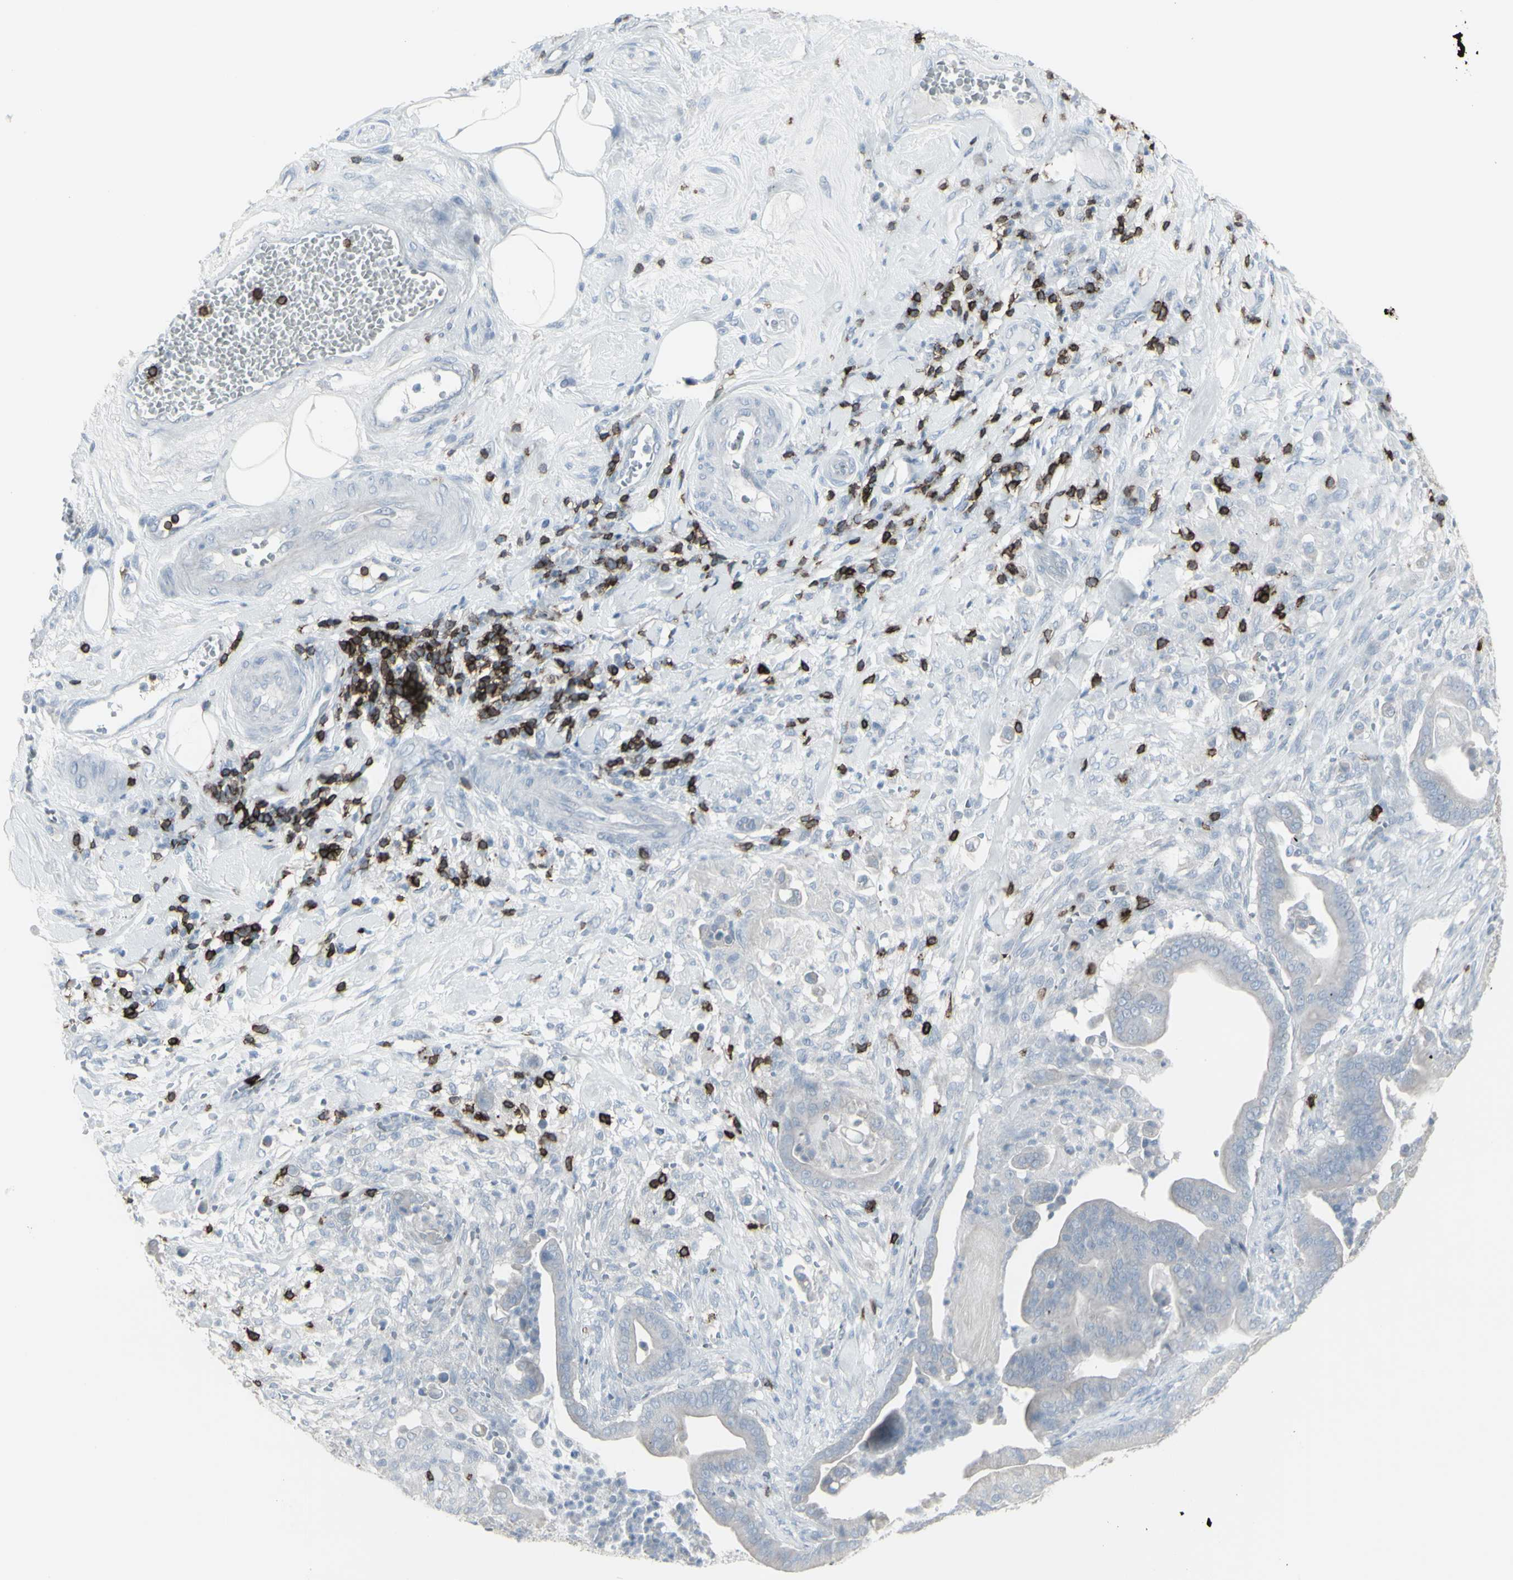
{"staining": {"intensity": "negative", "quantity": "none", "location": "none"}, "tissue": "pancreatic cancer", "cell_type": "Tumor cells", "image_type": "cancer", "snomed": [{"axis": "morphology", "description": "Adenocarcinoma, NOS"}, {"axis": "topography", "description": "Pancreas"}], "caption": "This is an immunohistochemistry image of pancreatic cancer (adenocarcinoma). There is no positivity in tumor cells.", "gene": "CD247", "patient": {"sex": "male", "age": 63}}